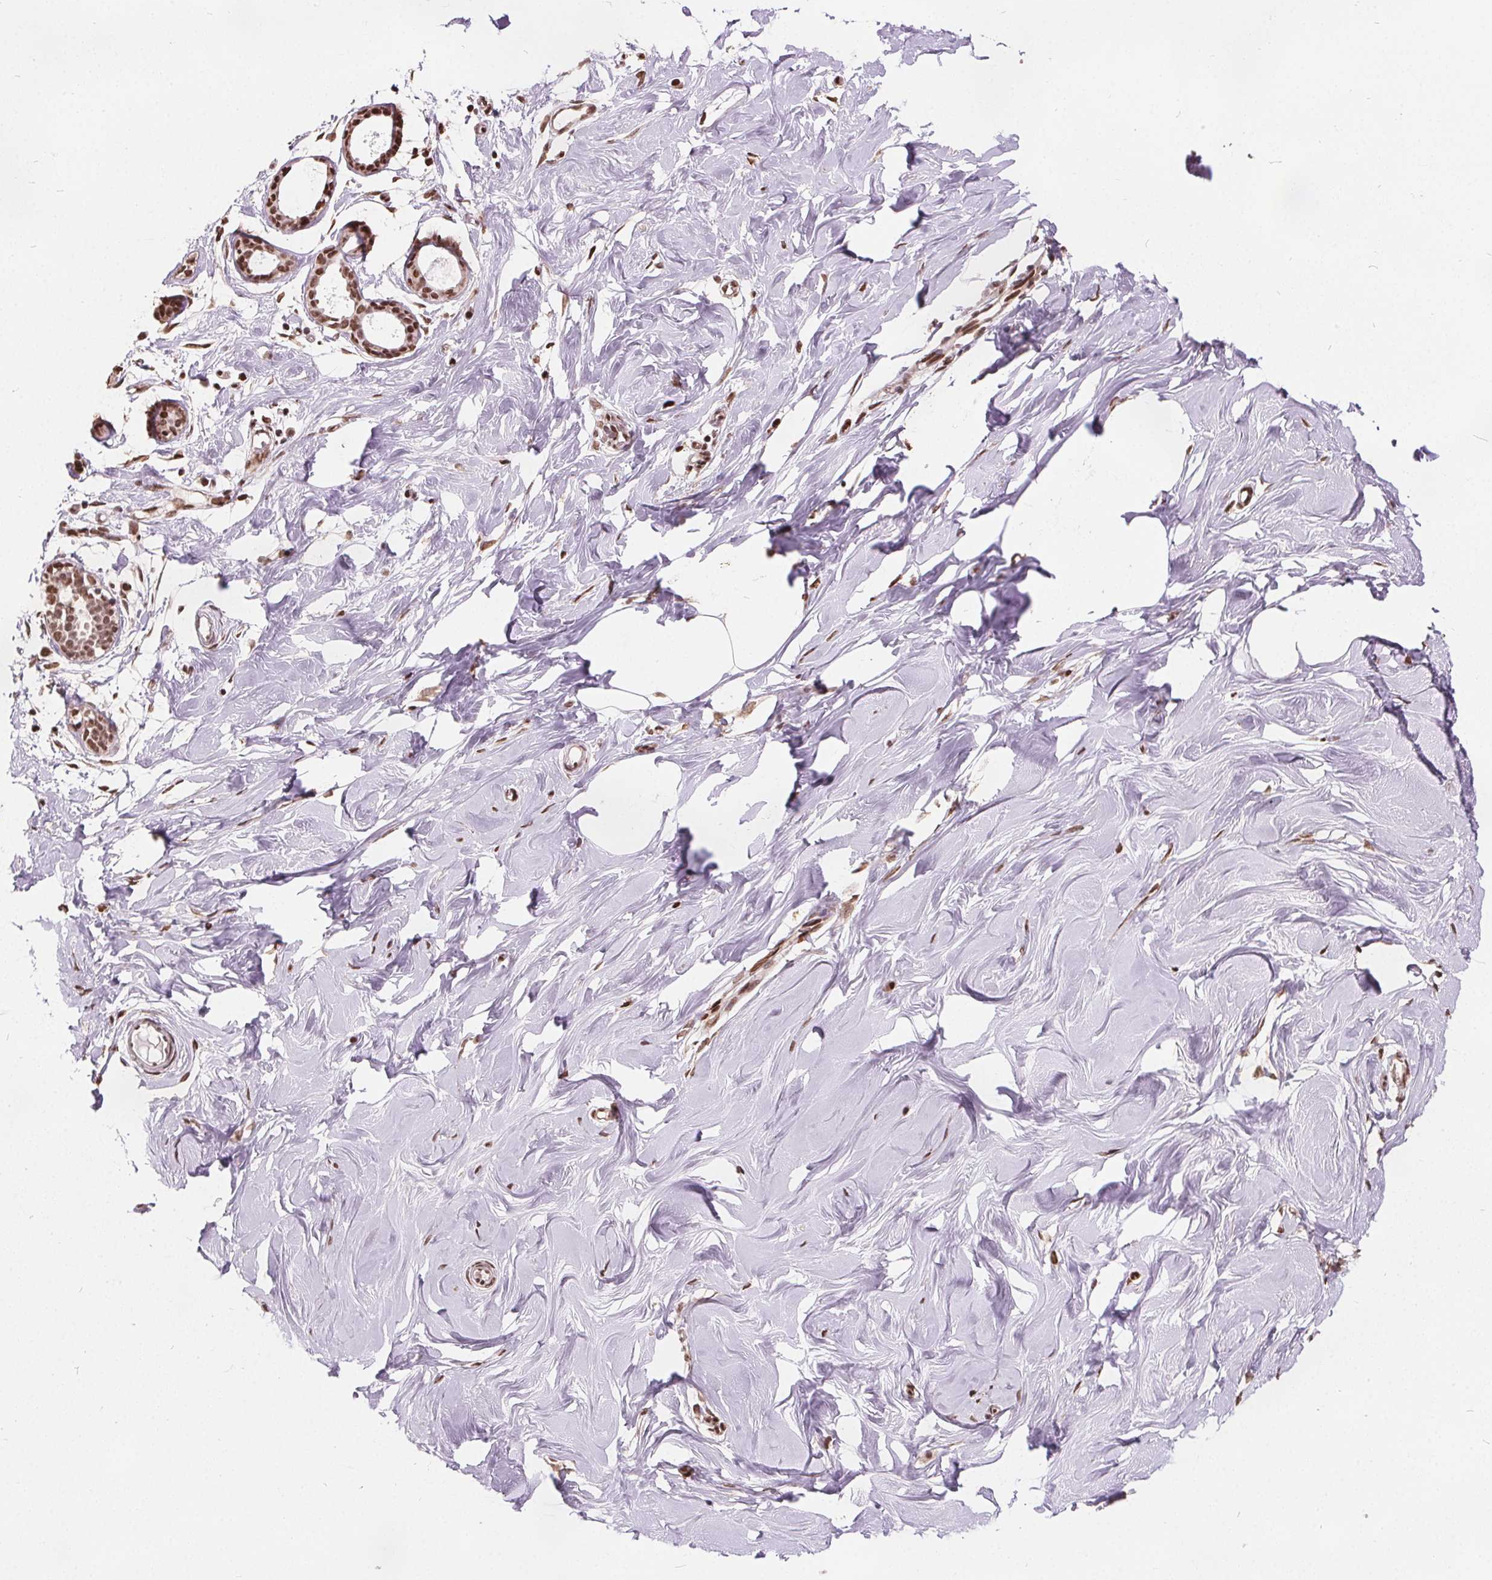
{"staining": {"intensity": "moderate", "quantity": "<25%", "location": "nuclear"}, "tissue": "breast", "cell_type": "Adipocytes", "image_type": "normal", "snomed": [{"axis": "morphology", "description": "Normal tissue, NOS"}, {"axis": "topography", "description": "Breast"}], "caption": "Moderate nuclear positivity is identified in about <25% of adipocytes in benign breast. (DAB (3,3'-diaminobenzidine) IHC, brown staining for protein, blue staining for nuclei).", "gene": "ISLR2", "patient": {"sex": "female", "age": 27}}